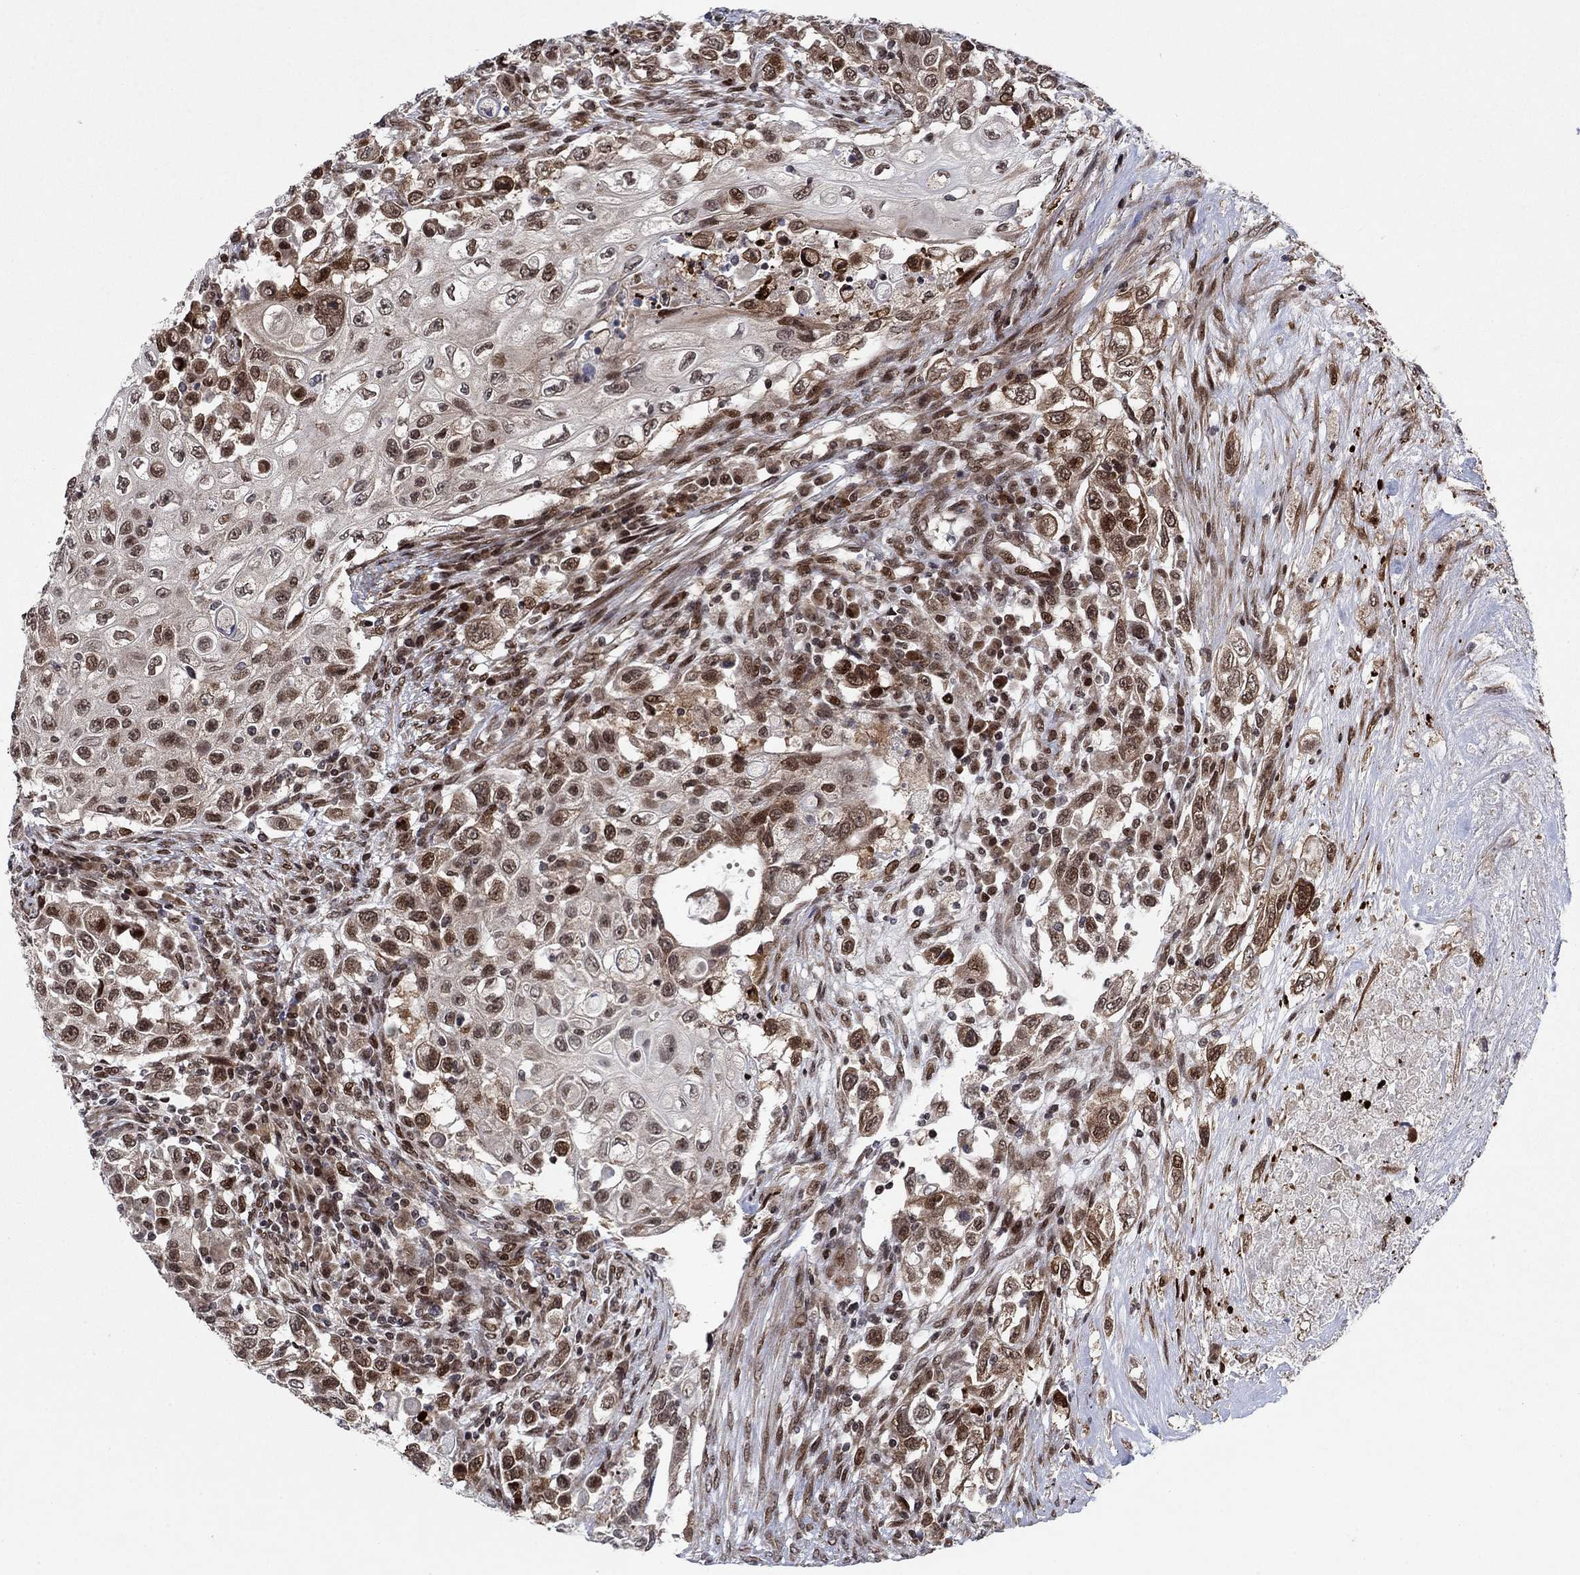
{"staining": {"intensity": "strong", "quantity": "25%-75%", "location": "cytoplasmic/membranous,nuclear"}, "tissue": "urothelial cancer", "cell_type": "Tumor cells", "image_type": "cancer", "snomed": [{"axis": "morphology", "description": "Urothelial carcinoma, High grade"}, {"axis": "topography", "description": "Urinary bladder"}], "caption": "Human urothelial carcinoma (high-grade) stained with a brown dye shows strong cytoplasmic/membranous and nuclear positive staining in approximately 25%-75% of tumor cells.", "gene": "PRICKLE4", "patient": {"sex": "female", "age": 56}}